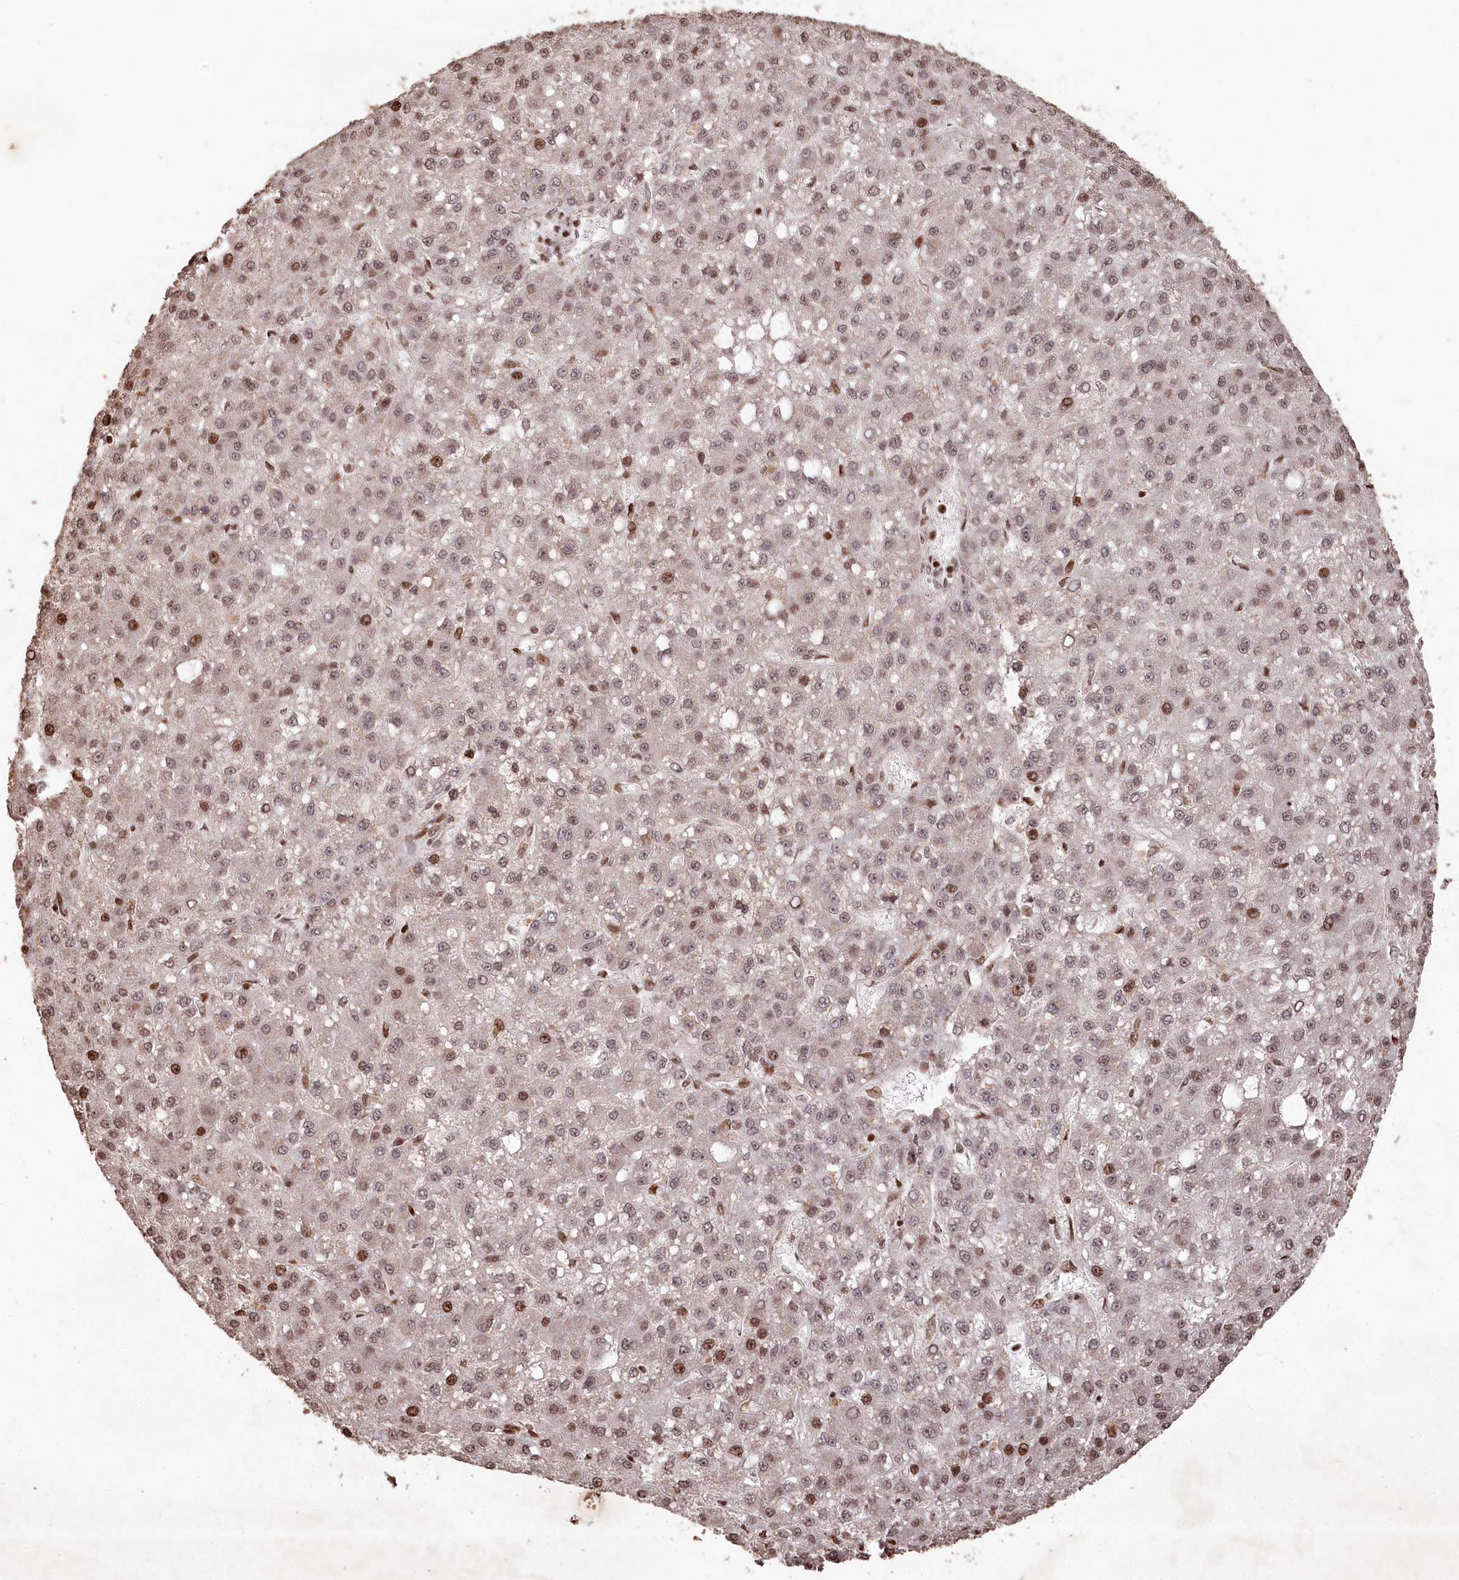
{"staining": {"intensity": "moderate", "quantity": ">75%", "location": "nuclear"}, "tissue": "liver cancer", "cell_type": "Tumor cells", "image_type": "cancer", "snomed": [{"axis": "morphology", "description": "Carcinoma, Hepatocellular, NOS"}, {"axis": "topography", "description": "Liver"}], "caption": "Tumor cells reveal medium levels of moderate nuclear expression in about >75% of cells in human liver hepatocellular carcinoma. The staining was performed using DAB to visualize the protein expression in brown, while the nuclei were stained in blue with hematoxylin (Magnification: 20x).", "gene": "CCSER2", "patient": {"sex": "male", "age": 67}}